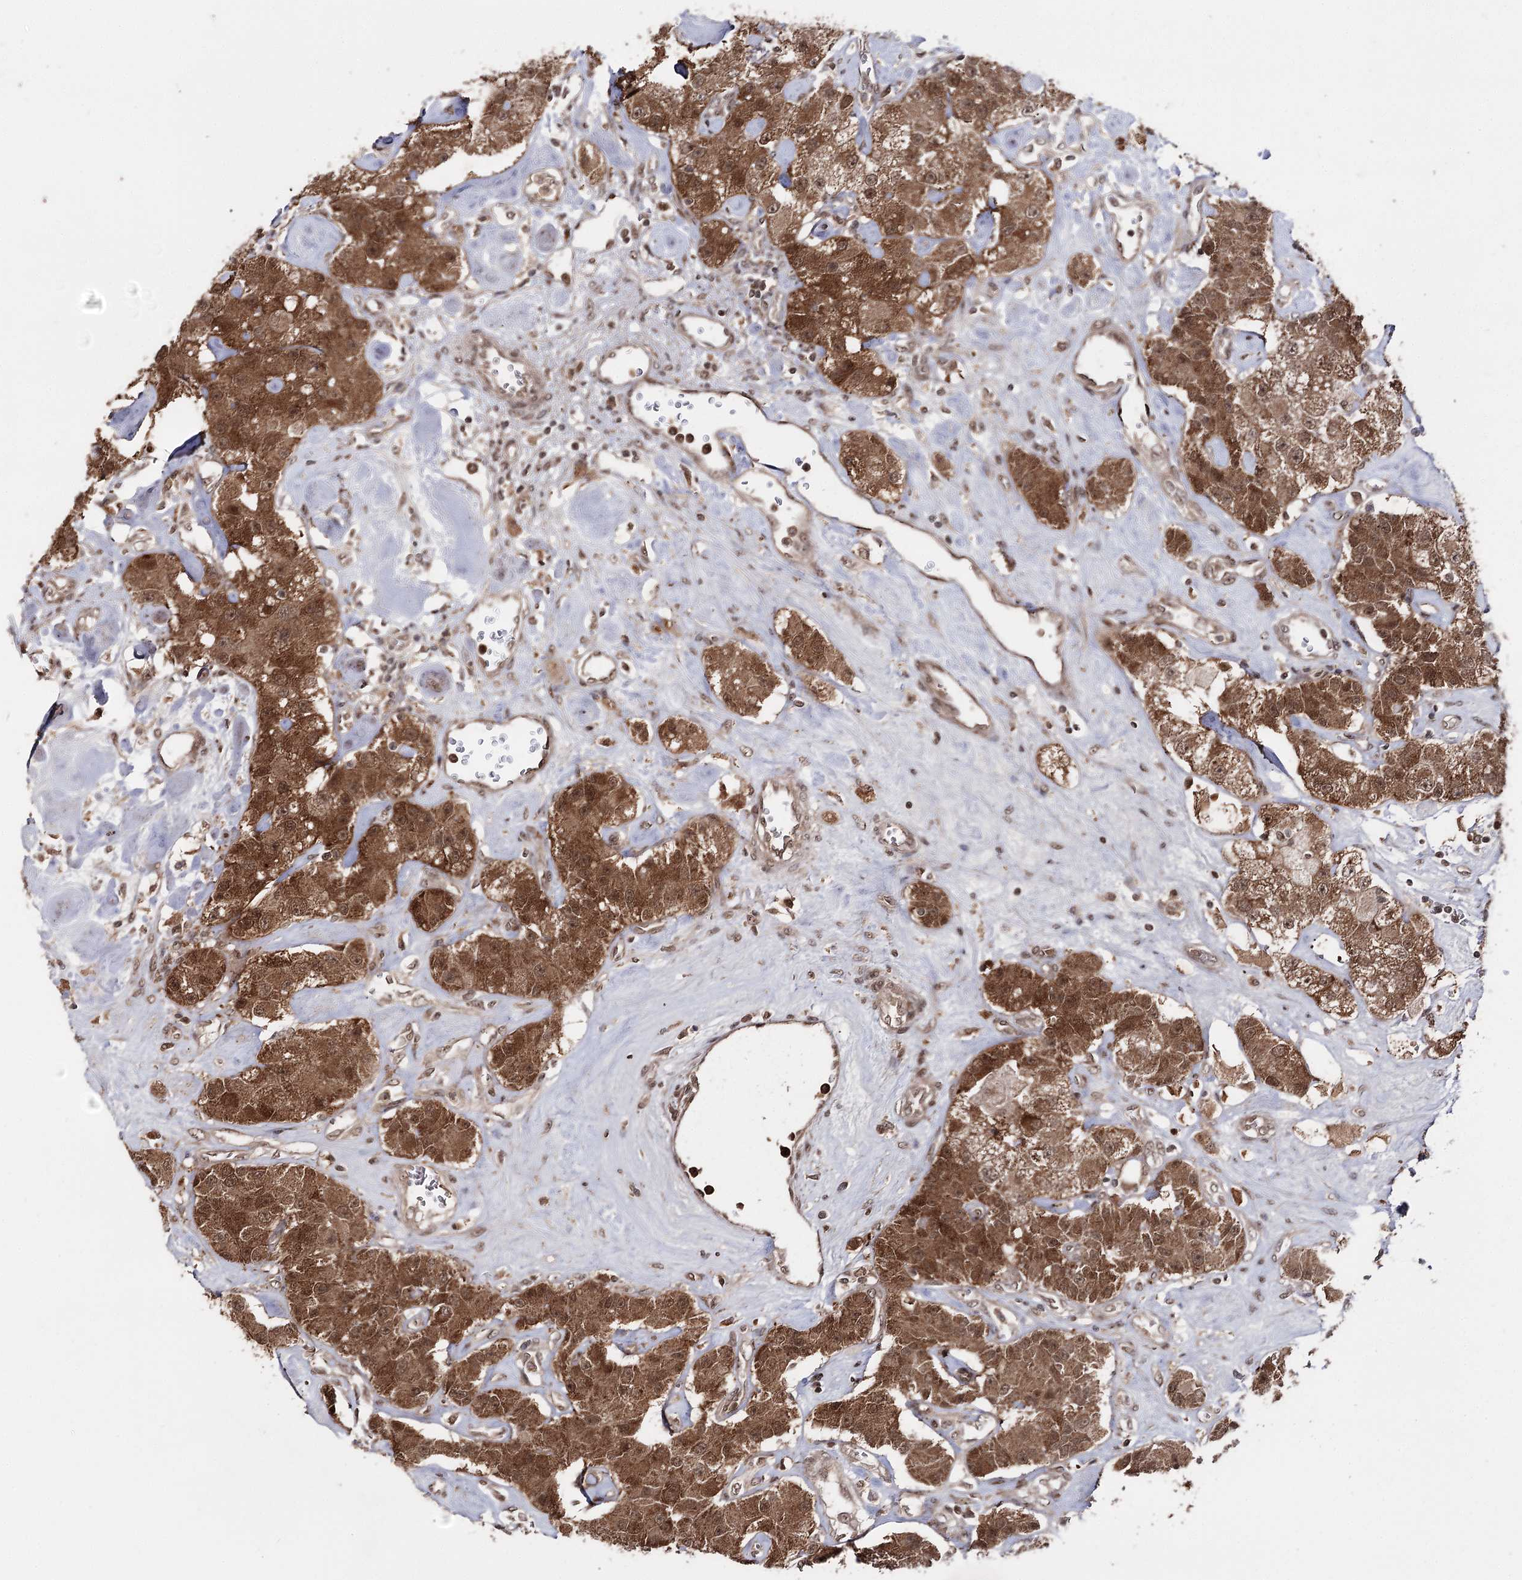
{"staining": {"intensity": "strong", "quantity": ">75%", "location": "cytoplasmic/membranous,nuclear"}, "tissue": "carcinoid", "cell_type": "Tumor cells", "image_type": "cancer", "snomed": [{"axis": "morphology", "description": "Carcinoid, malignant, NOS"}, {"axis": "topography", "description": "Pancreas"}], "caption": "The micrograph shows a brown stain indicating the presence of a protein in the cytoplasmic/membranous and nuclear of tumor cells in carcinoid. The staining was performed using DAB (3,3'-diaminobenzidine), with brown indicating positive protein expression. Nuclei are stained blue with hematoxylin.", "gene": "FAM53B", "patient": {"sex": "male", "age": 41}}